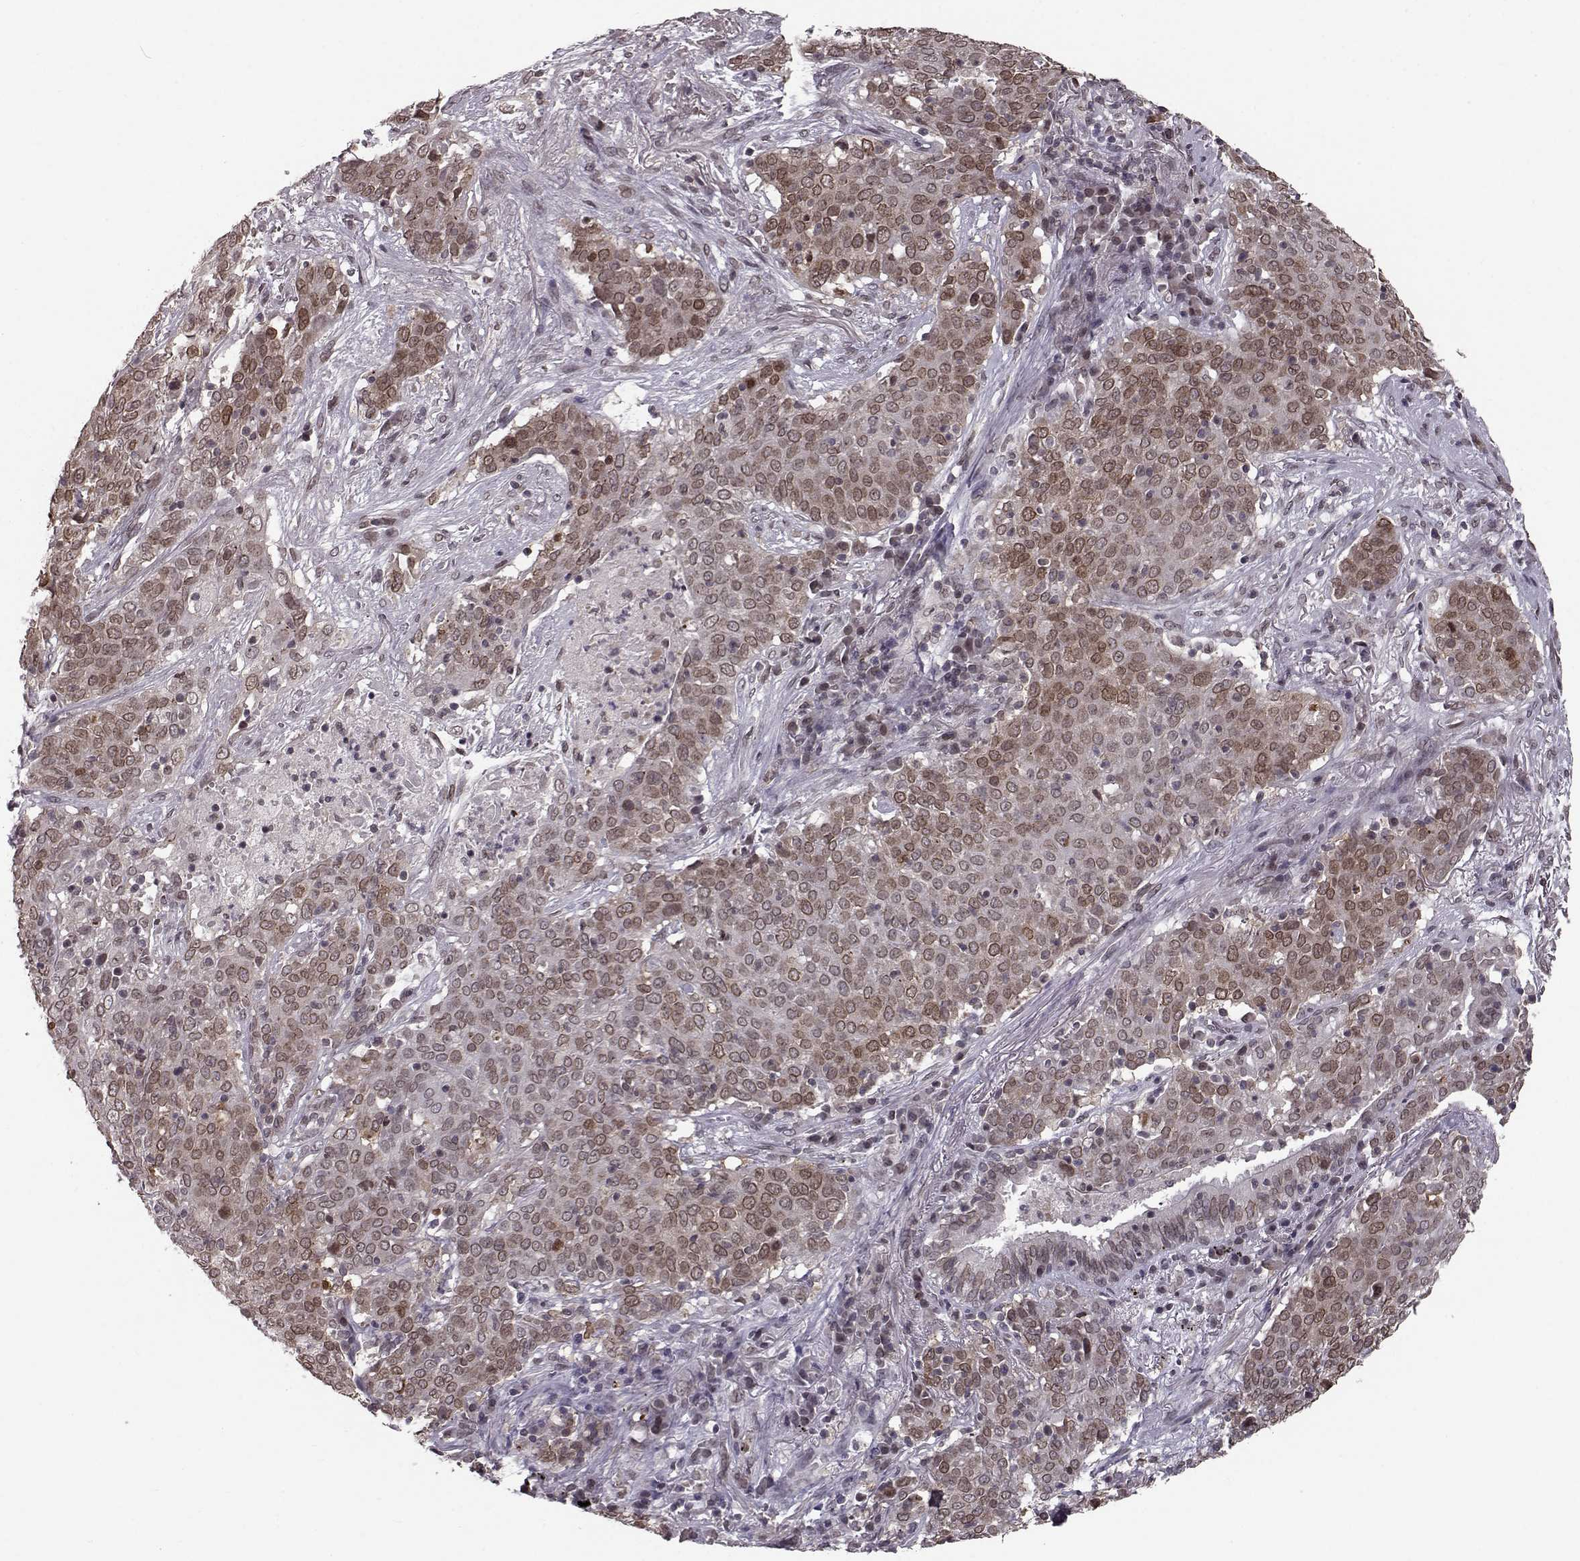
{"staining": {"intensity": "weak", "quantity": ">75%", "location": "cytoplasmic/membranous,nuclear"}, "tissue": "lung cancer", "cell_type": "Tumor cells", "image_type": "cancer", "snomed": [{"axis": "morphology", "description": "Squamous cell carcinoma, NOS"}, {"axis": "topography", "description": "Lung"}], "caption": "Immunohistochemistry of lung cancer (squamous cell carcinoma) exhibits low levels of weak cytoplasmic/membranous and nuclear positivity in about >75% of tumor cells. The protein of interest is stained brown, and the nuclei are stained in blue (DAB IHC with brightfield microscopy, high magnification).", "gene": "NUP37", "patient": {"sex": "male", "age": 82}}